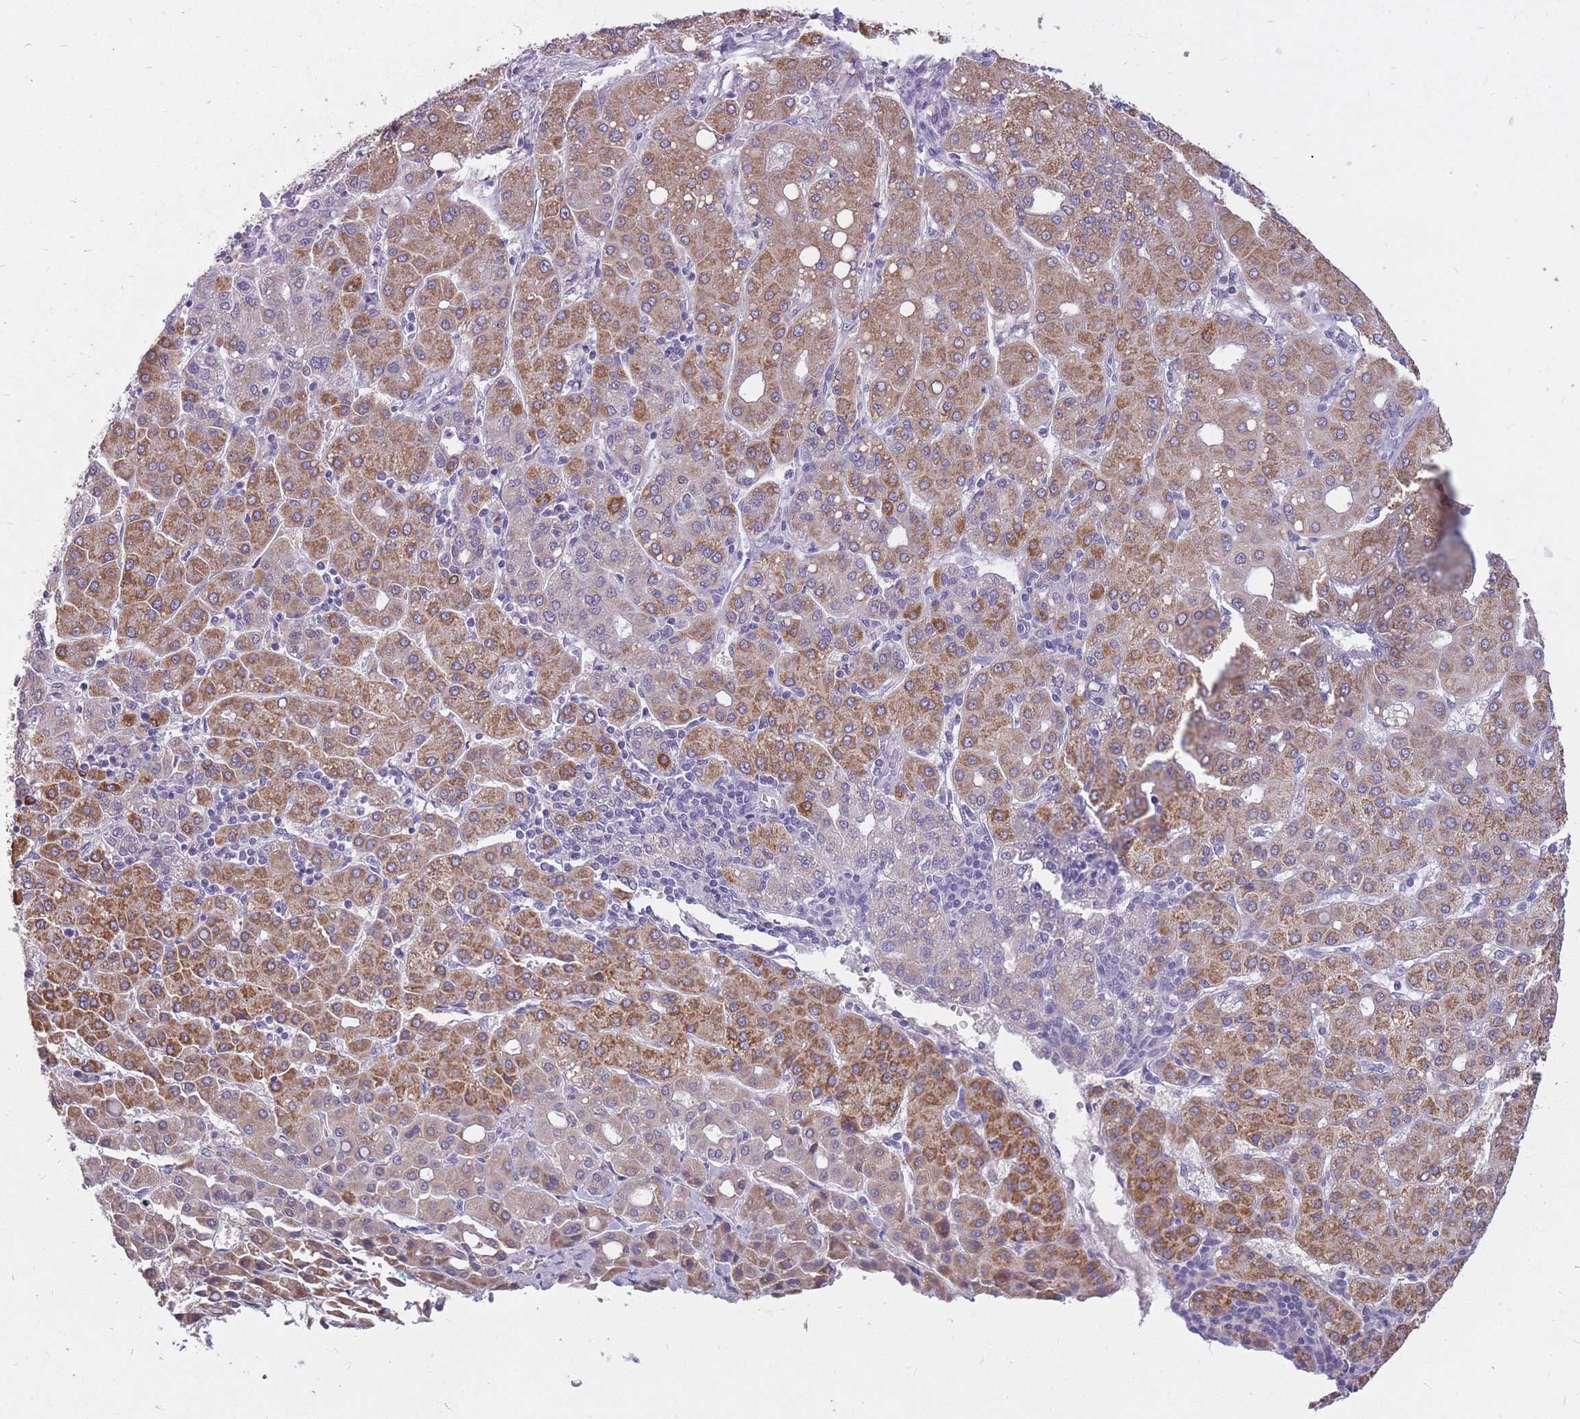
{"staining": {"intensity": "moderate", "quantity": ">75%", "location": "cytoplasmic/membranous"}, "tissue": "liver cancer", "cell_type": "Tumor cells", "image_type": "cancer", "snomed": [{"axis": "morphology", "description": "Carcinoma, Hepatocellular, NOS"}, {"axis": "topography", "description": "Liver"}], "caption": "About >75% of tumor cells in human hepatocellular carcinoma (liver) exhibit moderate cytoplasmic/membranous protein positivity as visualized by brown immunohistochemical staining.", "gene": "RNF170", "patient": {"sex": "male", "age": 65}}